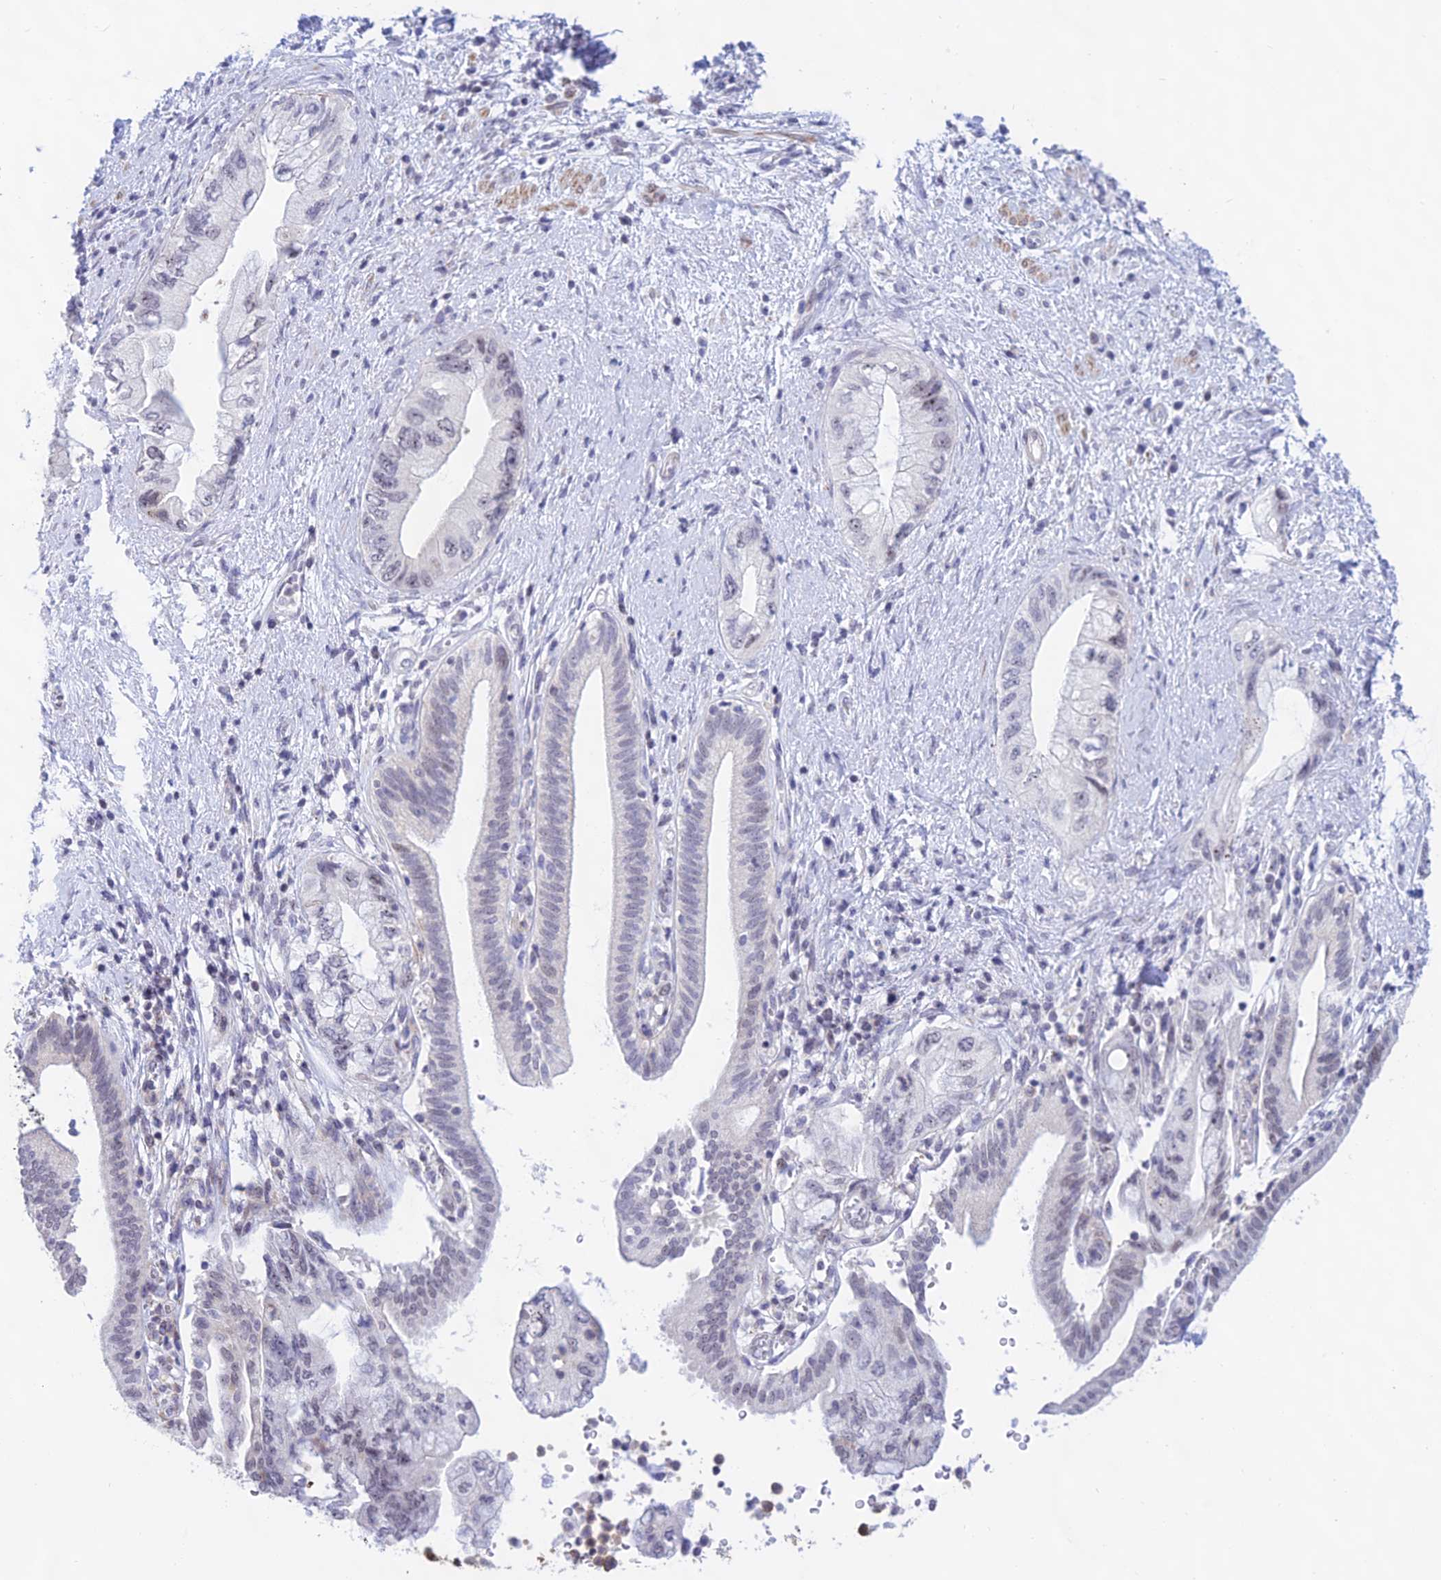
{"staining": {"intensity": "negative", "quantity": "none", "location": "none"}, "tissue": "pancreatic cancer", "cell_type": "Tumor cells", "image_type": "cancer", "snomed": [{"axis": "morphology", "description": "Adenocarcinoma, NOS"}, {"axis": "topography", "description": "Pancreas"}], "caption": "The micrograph exhibits no staining of tumor cells in pancreatic adenocarcinoma.", "gene": "KRR1", "patient": {"sex": "female", "age": 73}}